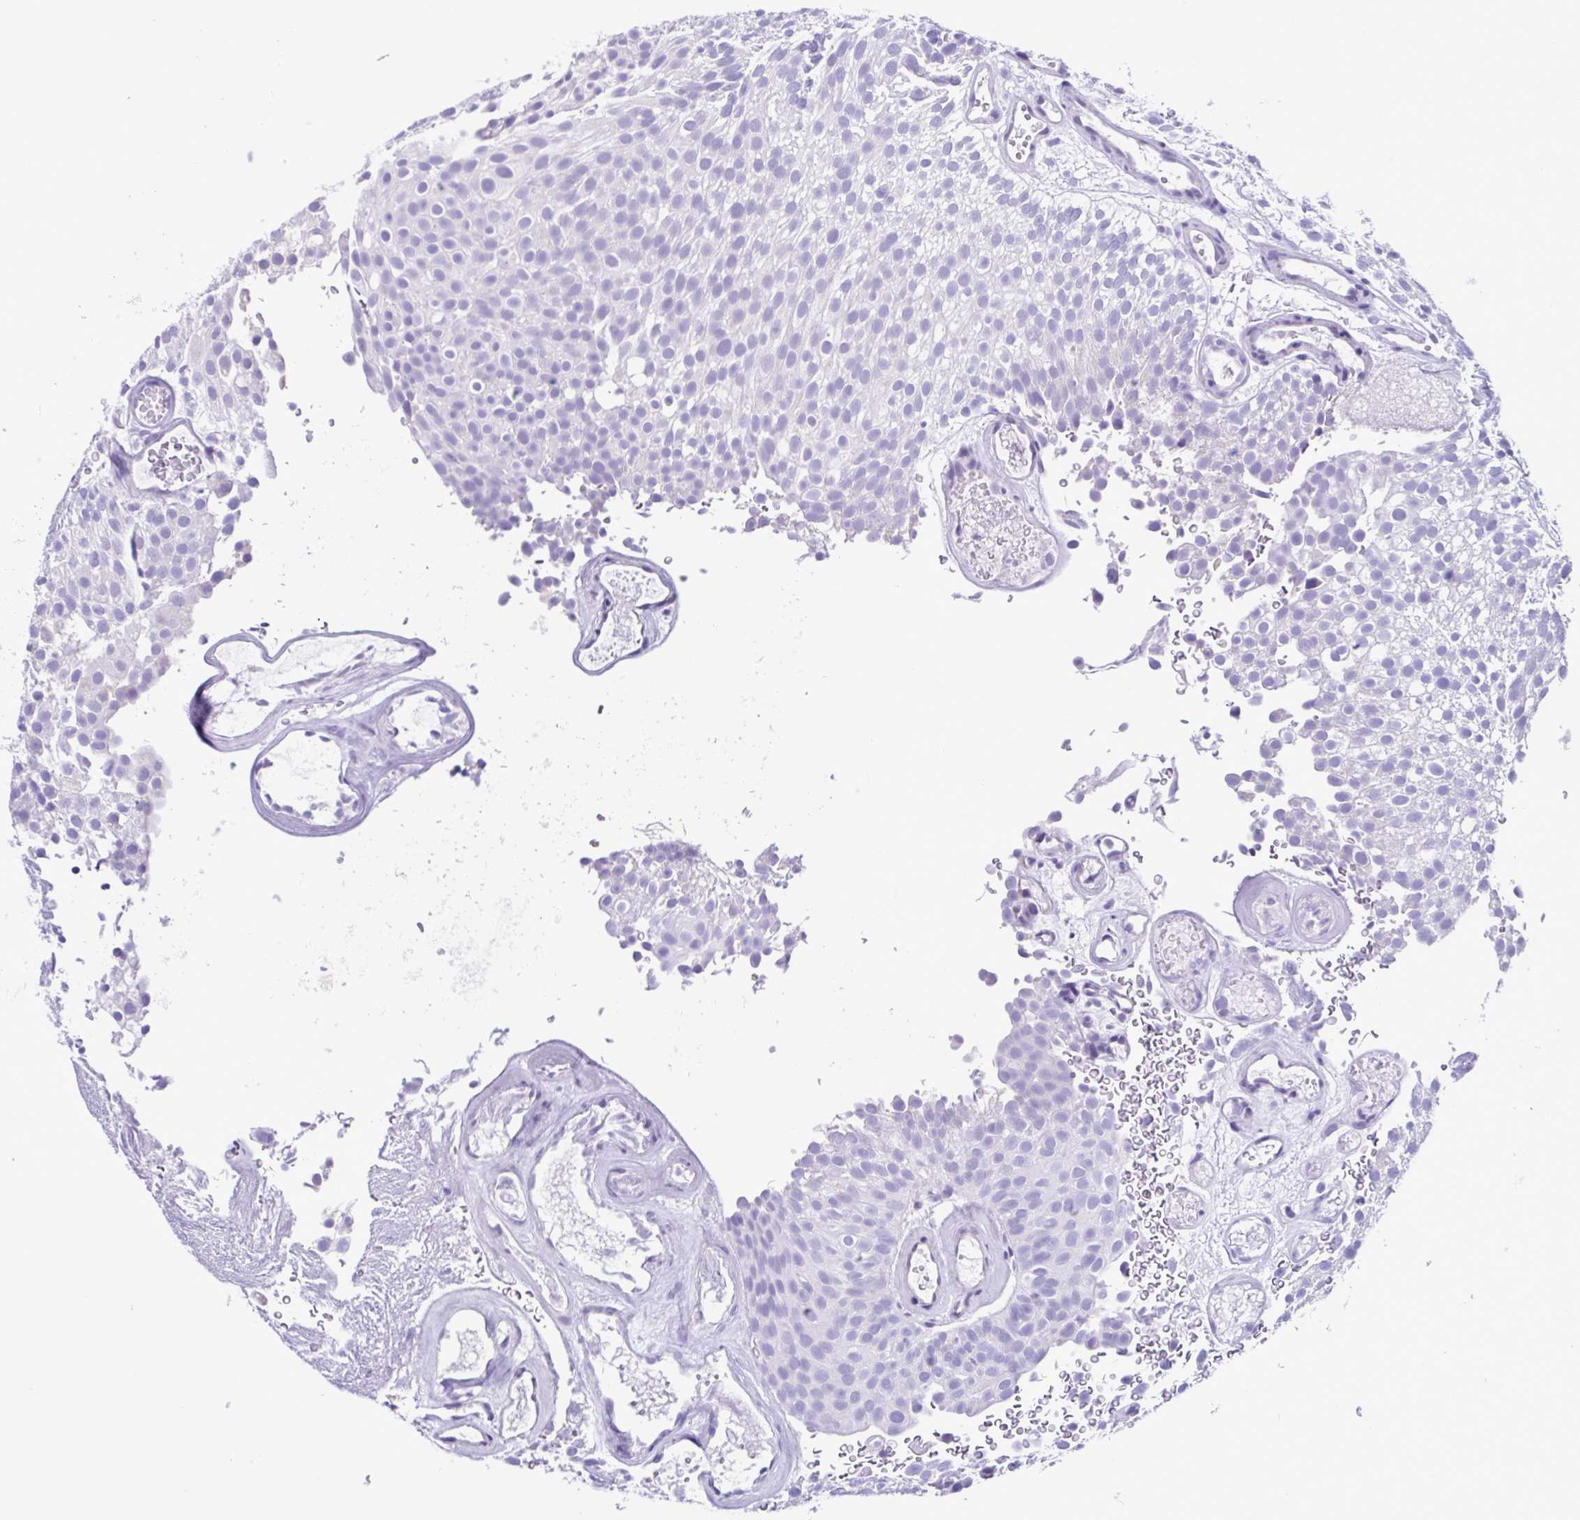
{"staining": {"intensity": "negative", "quantity": "none", "location": "none"}, "tissue": "urothelial cancer", "cell_type": "Tumor cells", "image_type": "cancer", "snomed": [{"axis": "morphology", "description": "Urothelial carcinoma, Low grade"}, {"axis": "topography", "description": "Urinary bladder"}], "caption": "Immunohistochemistry image of neoplastic tissue: low-grade urothelial carcinoma stained with DAB (3,3'-diaminobenzidine) exhibits no significant protein expression in tumor cells. The staining is performed using DAB (3,3'-diaminobenzidine) brown chromogen with nuclei counter-stained in using hematoxylin.", "gene": "SPATA16", "patient": {"sex": "male", "age": 78}}